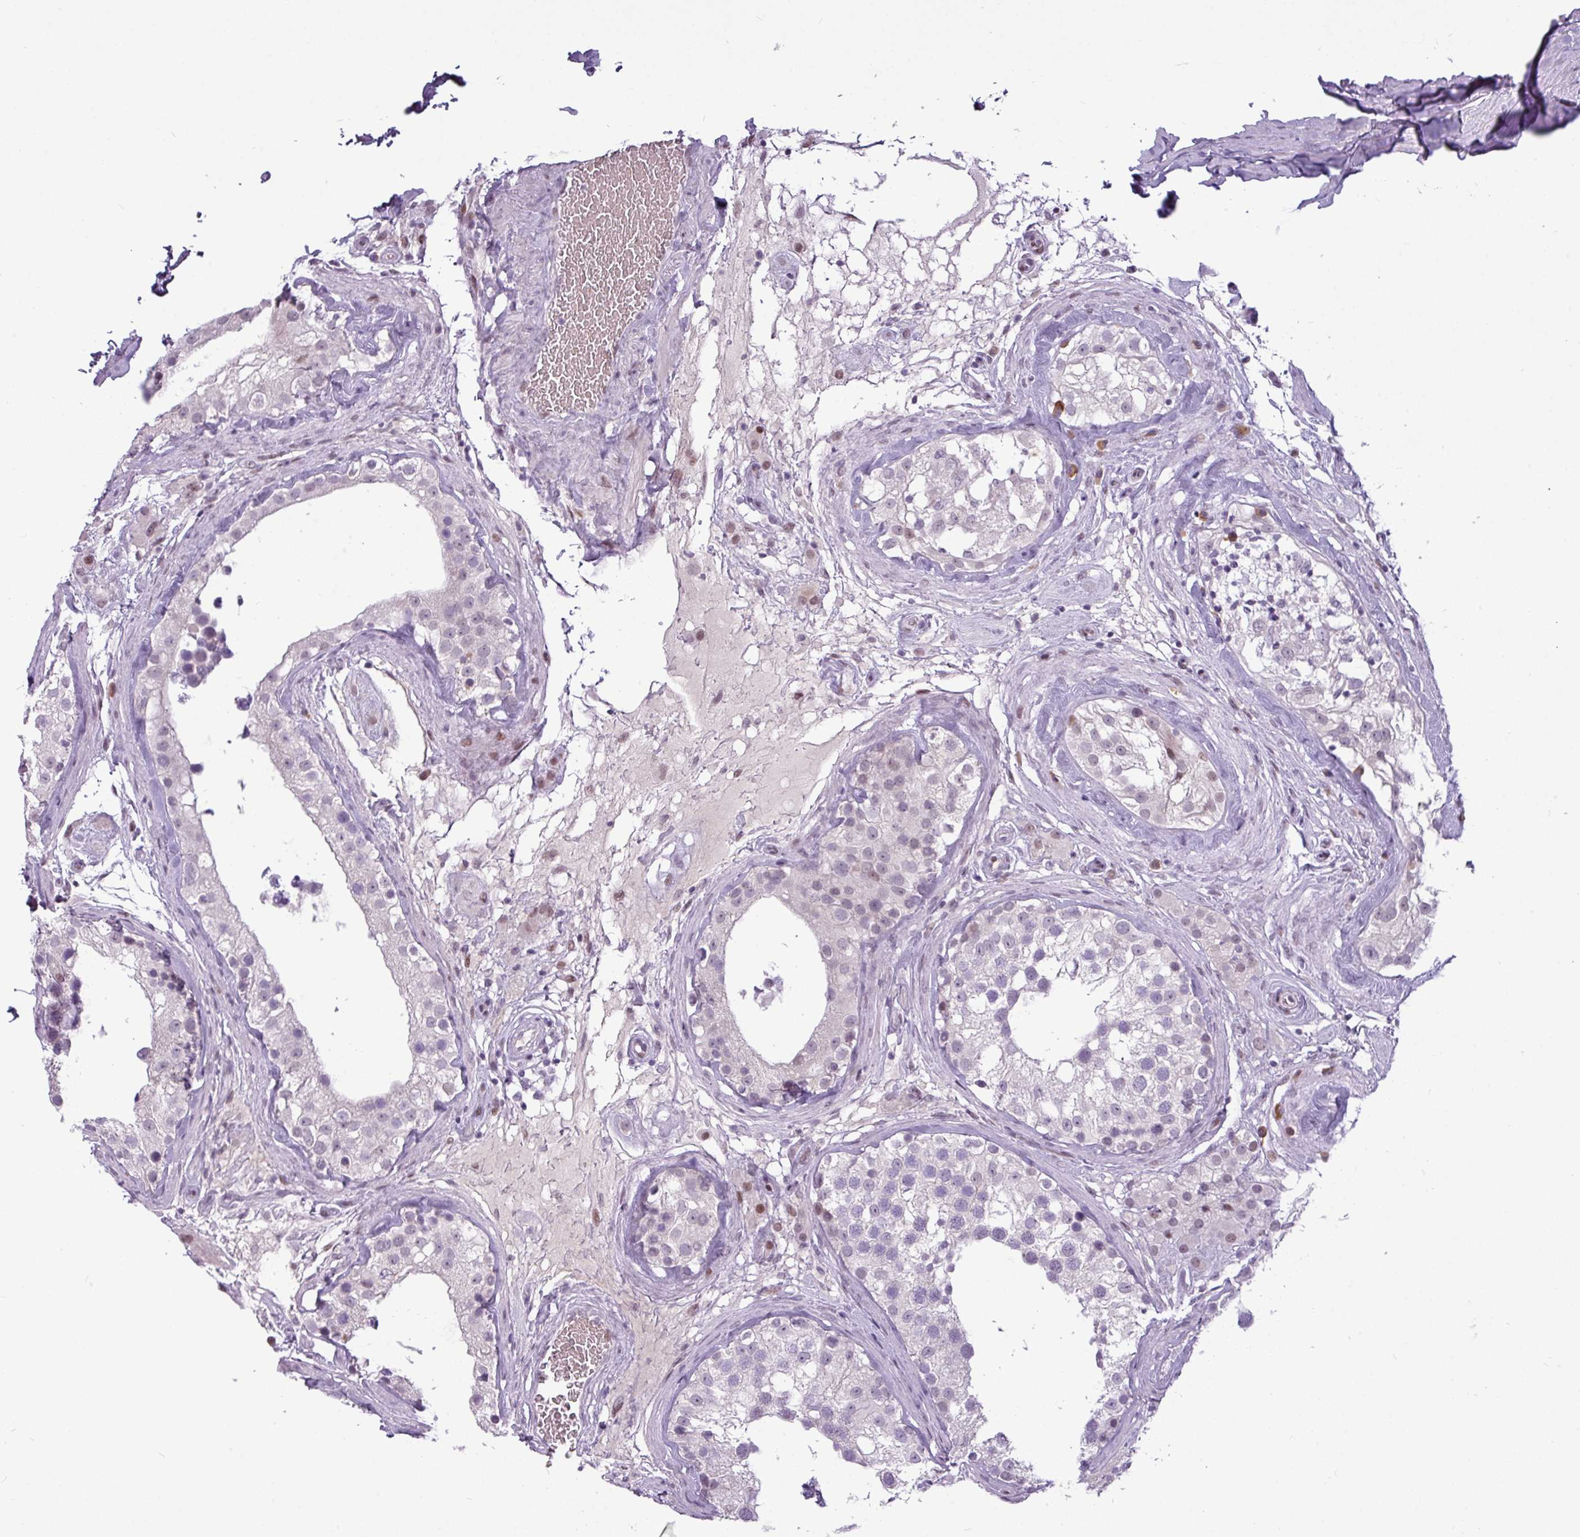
{"staining": {"intensity": "negative", "quantity": "none", "location": "none"}, "tissue": "testis", "cell_type": "Cells in seminiferous ducts", "image_type": "normal", "snomed": [{"axis": "morphology", "description": "Normal tissue, NOS"}, {"axis": "topography", "description": "Testis"}], "caption": "This is an immunohistochemistry (IHC) micrograph of normal testis. There is no positivity in cells in seminiferous ducts.", "gene": "SLC66A2", "patient": {"sex": "male", "age": 46}}